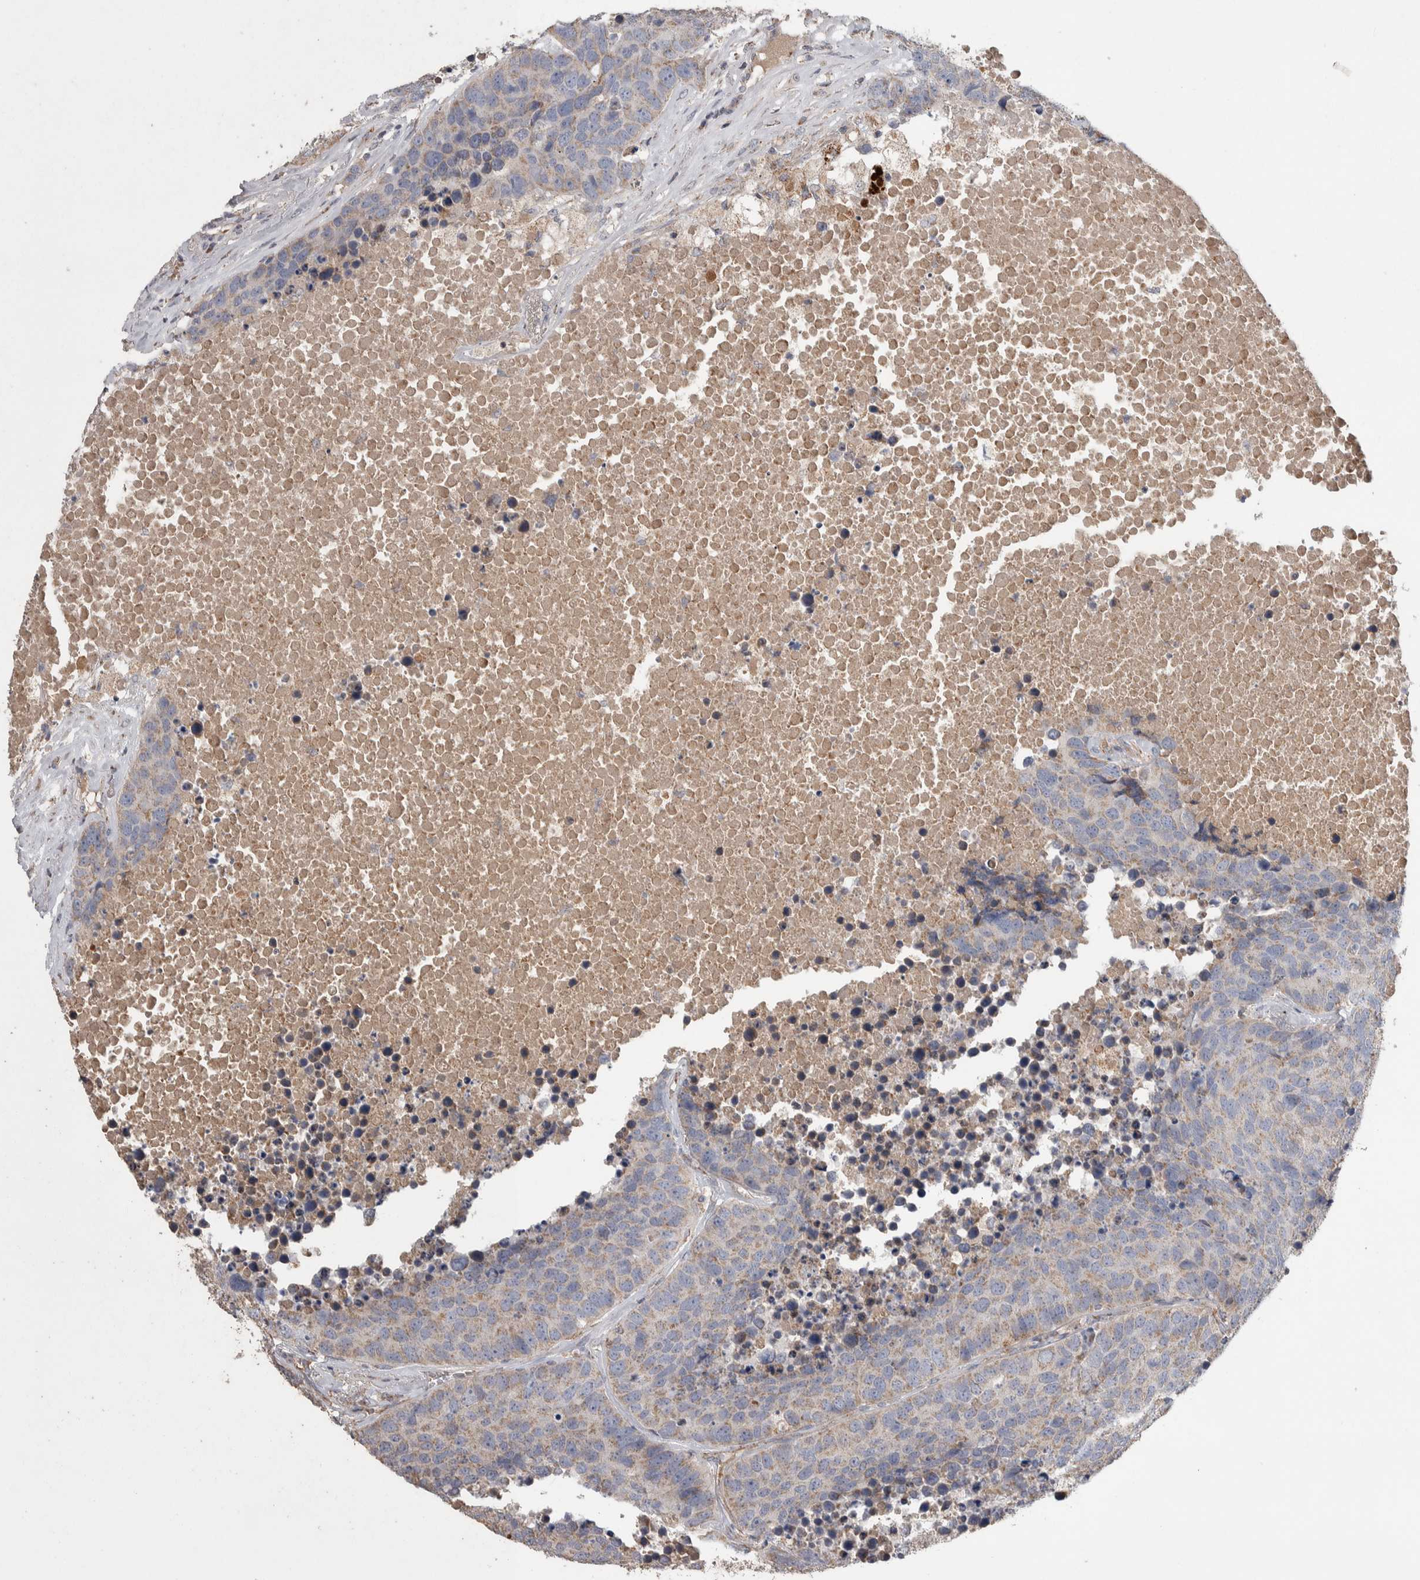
{"staining": {"intensity": "weak", "quantity": "25%-75%", "location": "cytoplasmic/membranous"}, "tissue": "carcinoid", "cell_type": "Tumor cells", "image_type": "cancer", "snomed": [{"axis": "morphology", "description": "Carcinoid, malignant, NOS"}, {"axis": "topography", "description": "Lung"}], "caption": "Immunohistochemistry (IHC) (DAB (3,3'-diaminobenzidine)) staining of carcinoid (malignant) demonstrates weak cytoplasmic/membranous protein expression in approximately 25%-75% of tumor cells.", "gene": "SCO1", "patient": {"sex": "male", "age": 60}}